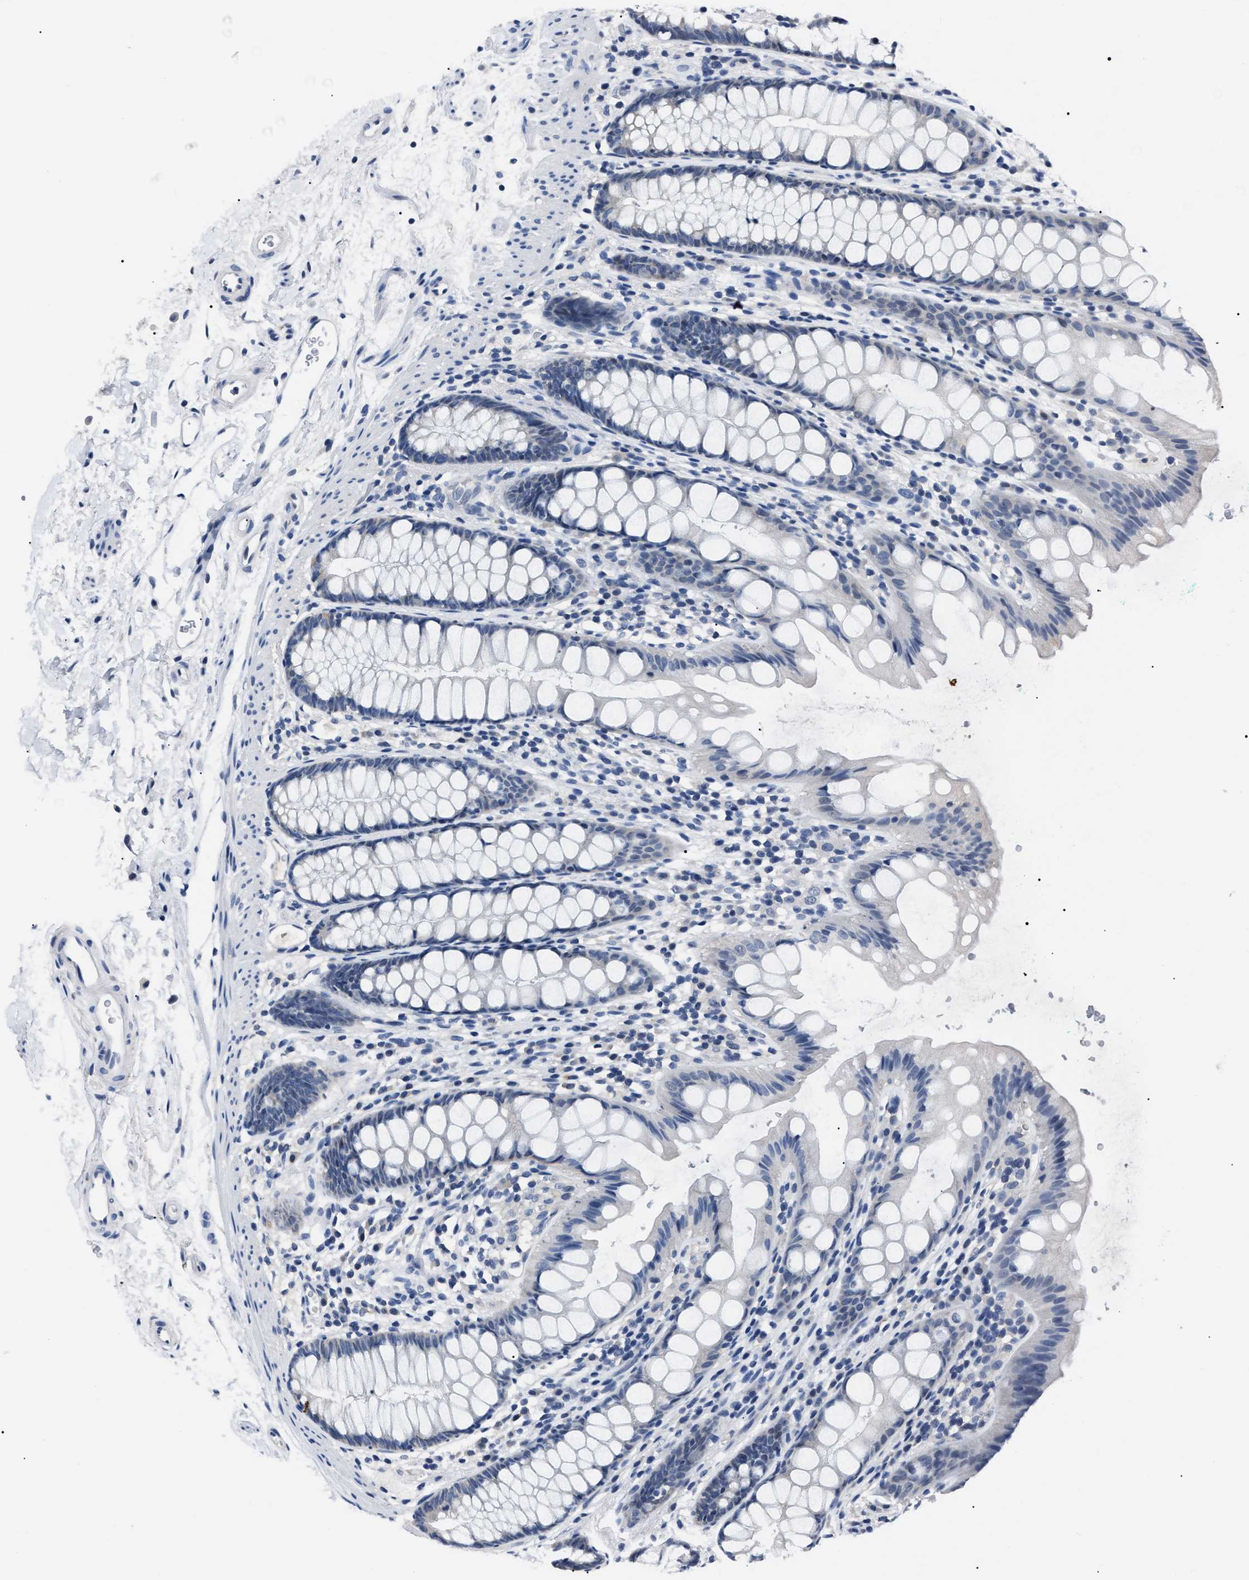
{"staining": {"intensity": "negative", "quantity": "none", "location": "none"}, "tissue": "rectum", "cell_type": "Glandular cells", "image_type": "normal", "snomed": [{"axis": "morphology", "description": "Normal tissue, NOS"}, {"axis": "topography", "description": "Rectum"}], "caption": "IHC of normal rectum reveals no expression in glandular cells.", "gene": "LRWD1", "patient": {"sex": "female", "age": 65}}